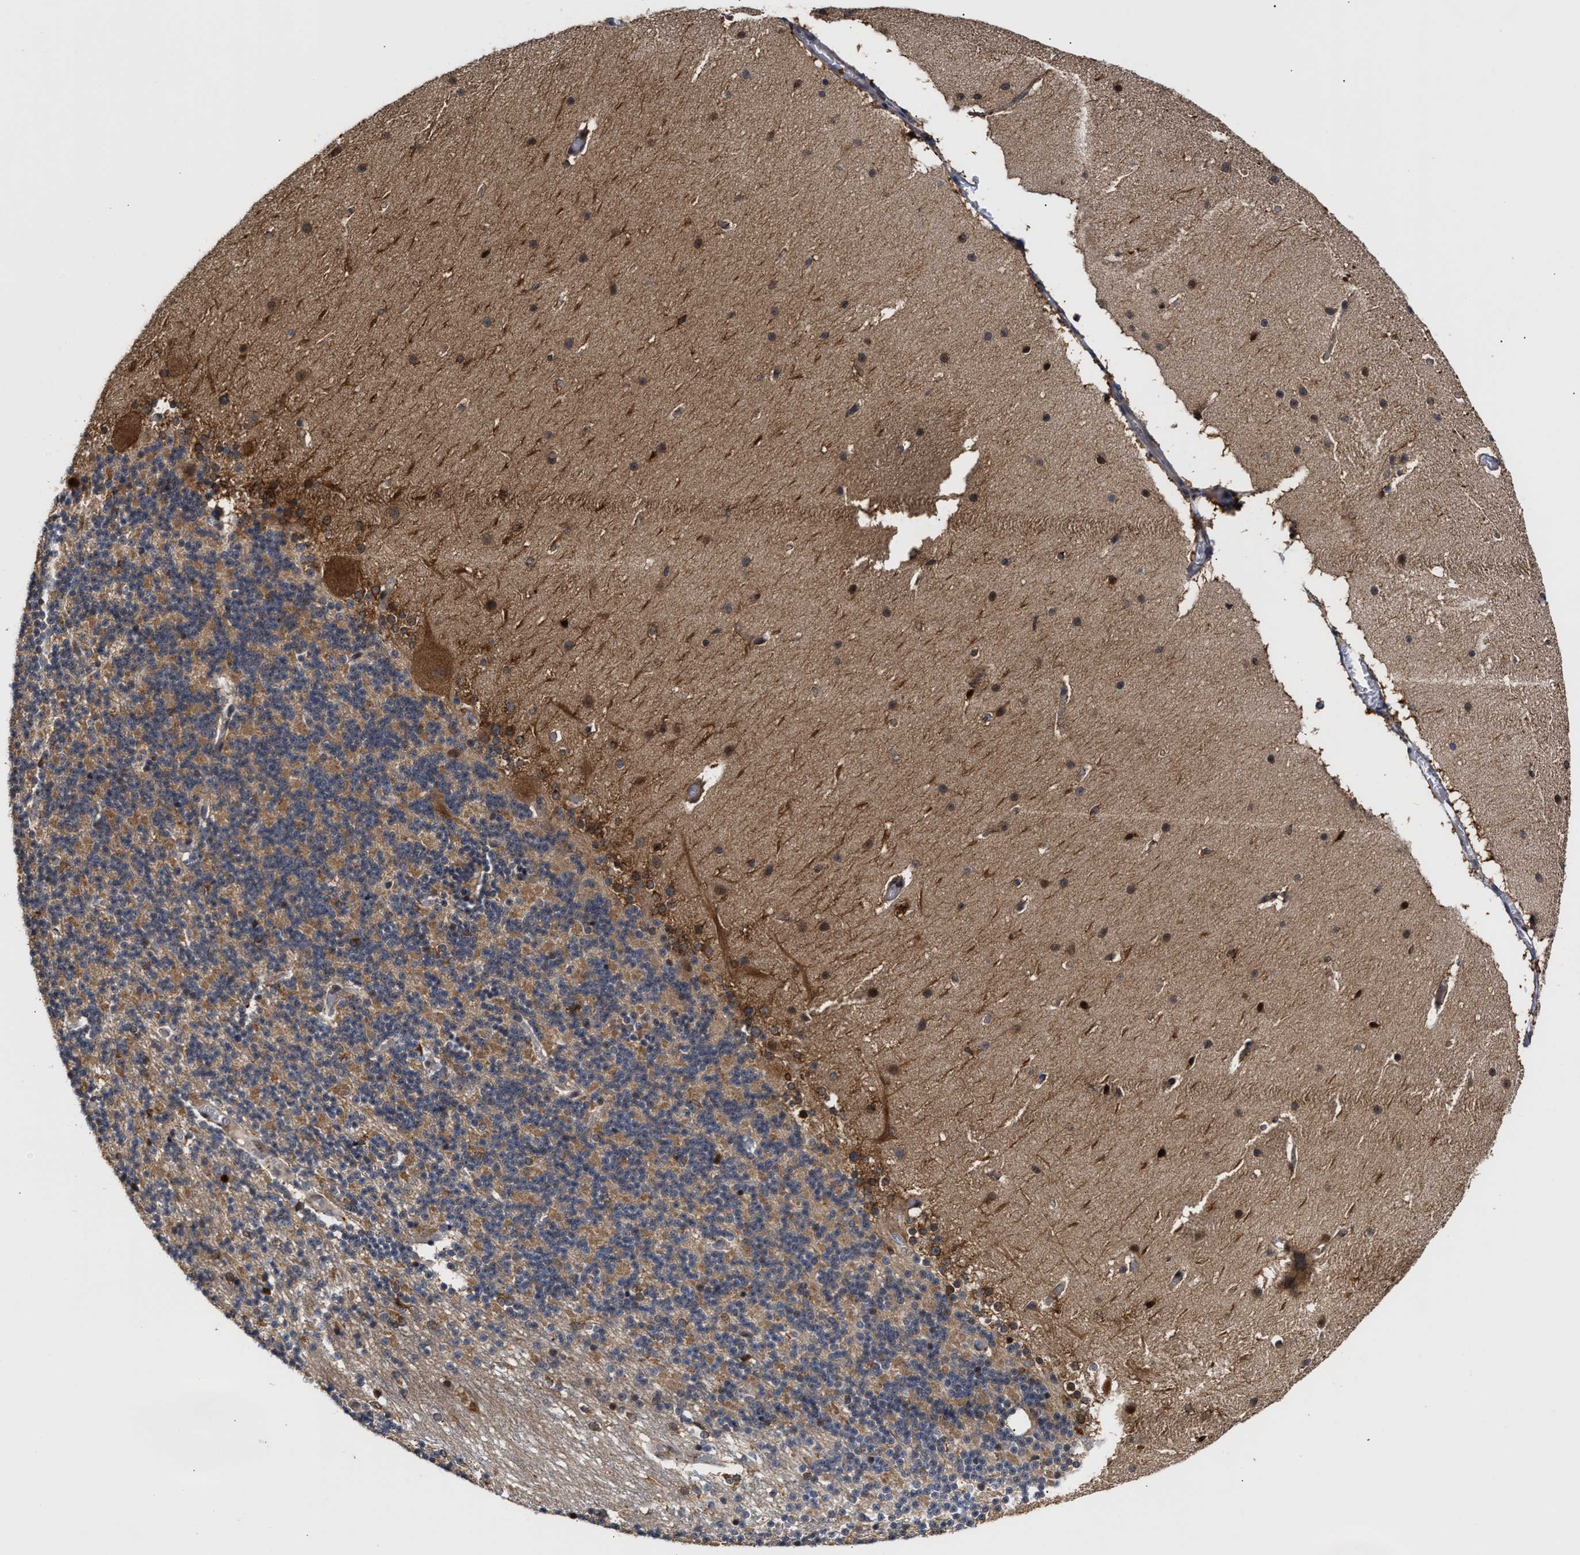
{"staining": {"intensity": "moderate", "quantity": "25%-75%", "location": "cytoplasmic/membranous"}, "tissue": "cerebellum", "cell_type": "Cells in granular layer", "image_type": "normal", "snomed": [{"axis": "morphology", "description": "Normal tissue, NOS"}, {"axis": "topography", "description": "Cerebellum"}], "caption": "A medium amount of moderate cytoplasmic/membranous expression is identified in approximately 25%-75% of cells in granular layer in unremarkable cerebellum. Ihc stains the protein in brown and the nuclei are stained blue.", "gene": "CLIP2", "patient": {"sex": "female", "age": 19}}